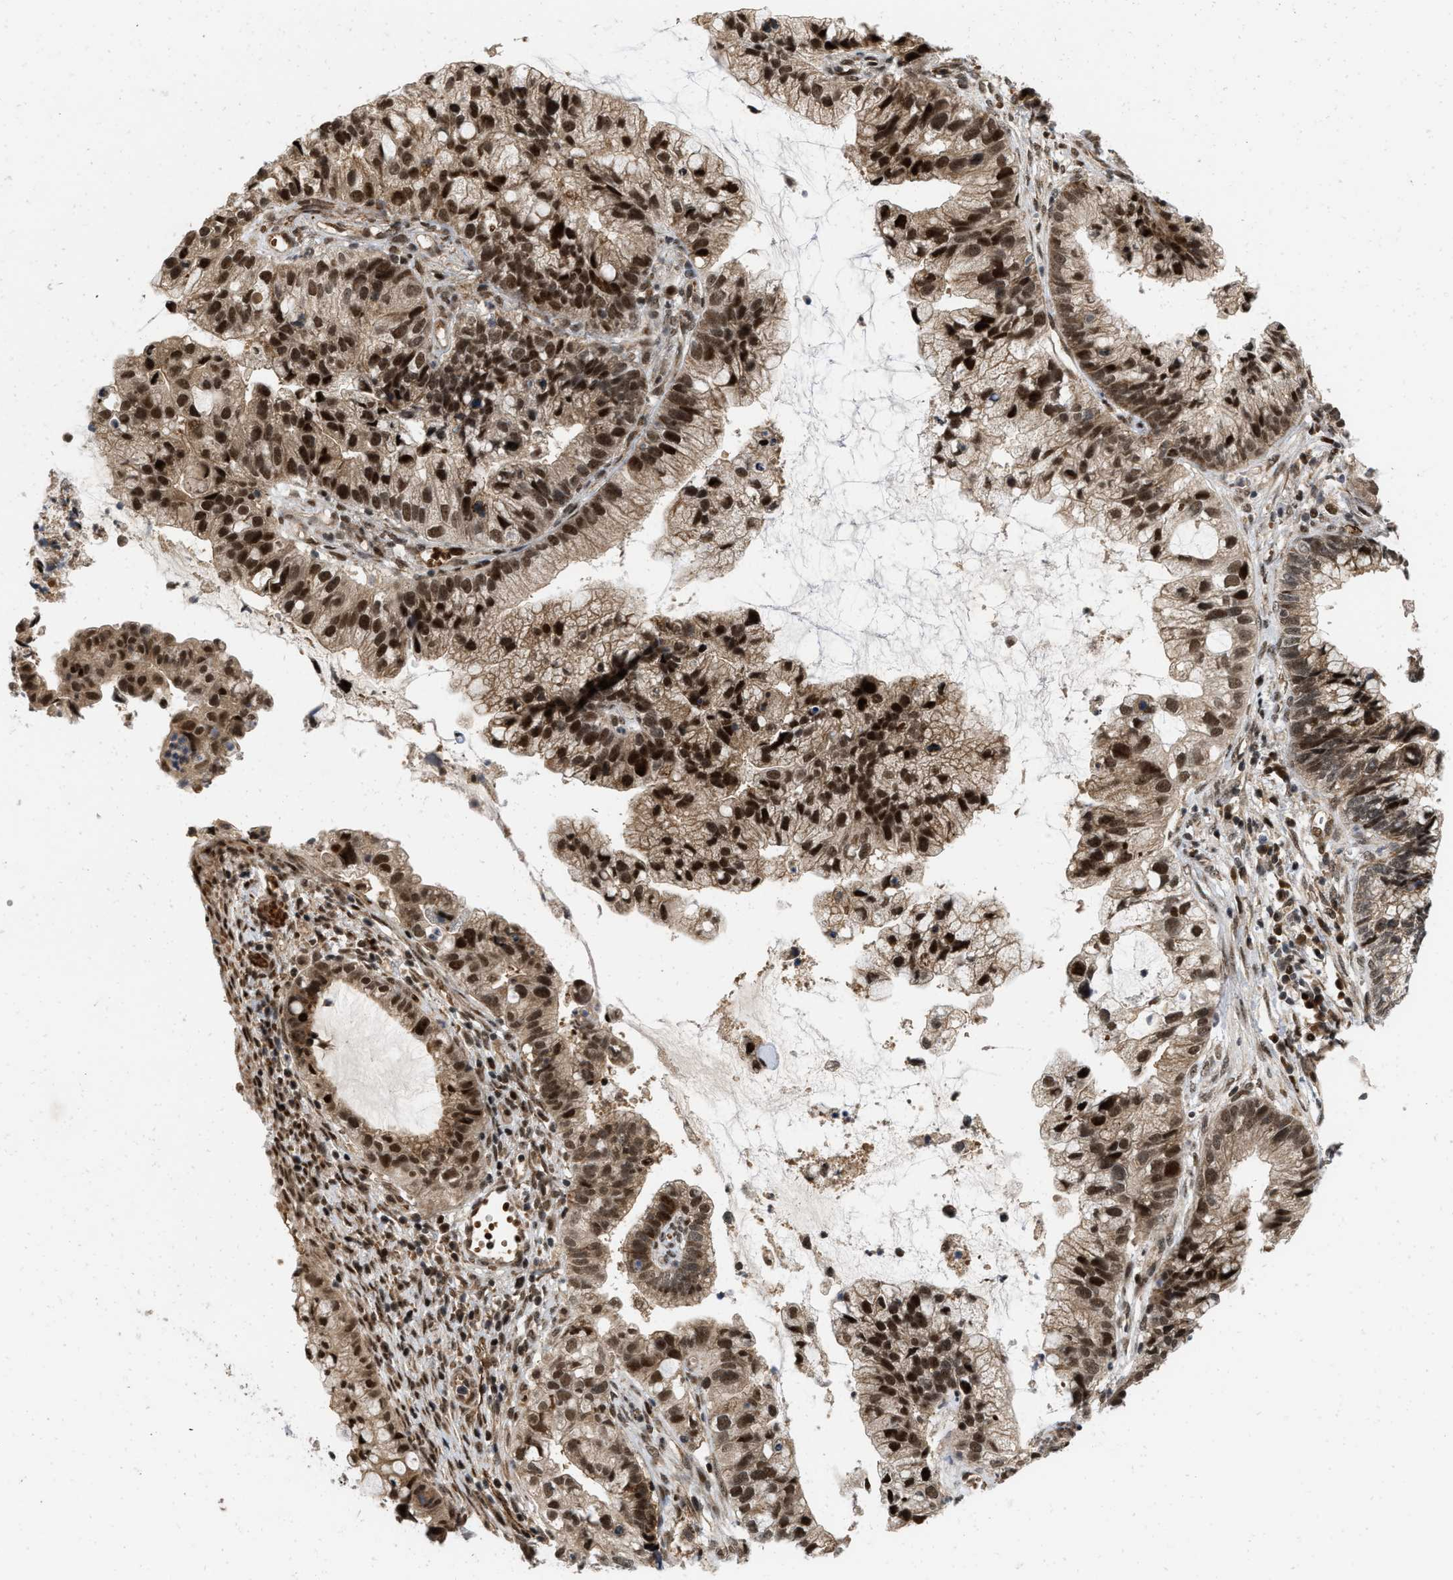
{"staining": {"intensity": "strong", "quantity": ">75%", "location": "cytoplasmic/membranous,nuclear"}, "tissue": "cervical cancer", "cell_type": "Tumor cells", "image_type": "cancer", "snomed": [{"axis": "morphology", "description": "Adenocarcinoma, NOS"}, {"axis": "topography", "description": "Cervix"}], "caption": "Protein expression by immunohistochemistry exhibits strong cytoplasmic/membranous and nuclear expression in approximately >75% of tumor cells in cervical cancer (adenocarcinoma).", "gene": "ANKRD11", "patient": {"sex": "female", "age": 44}}